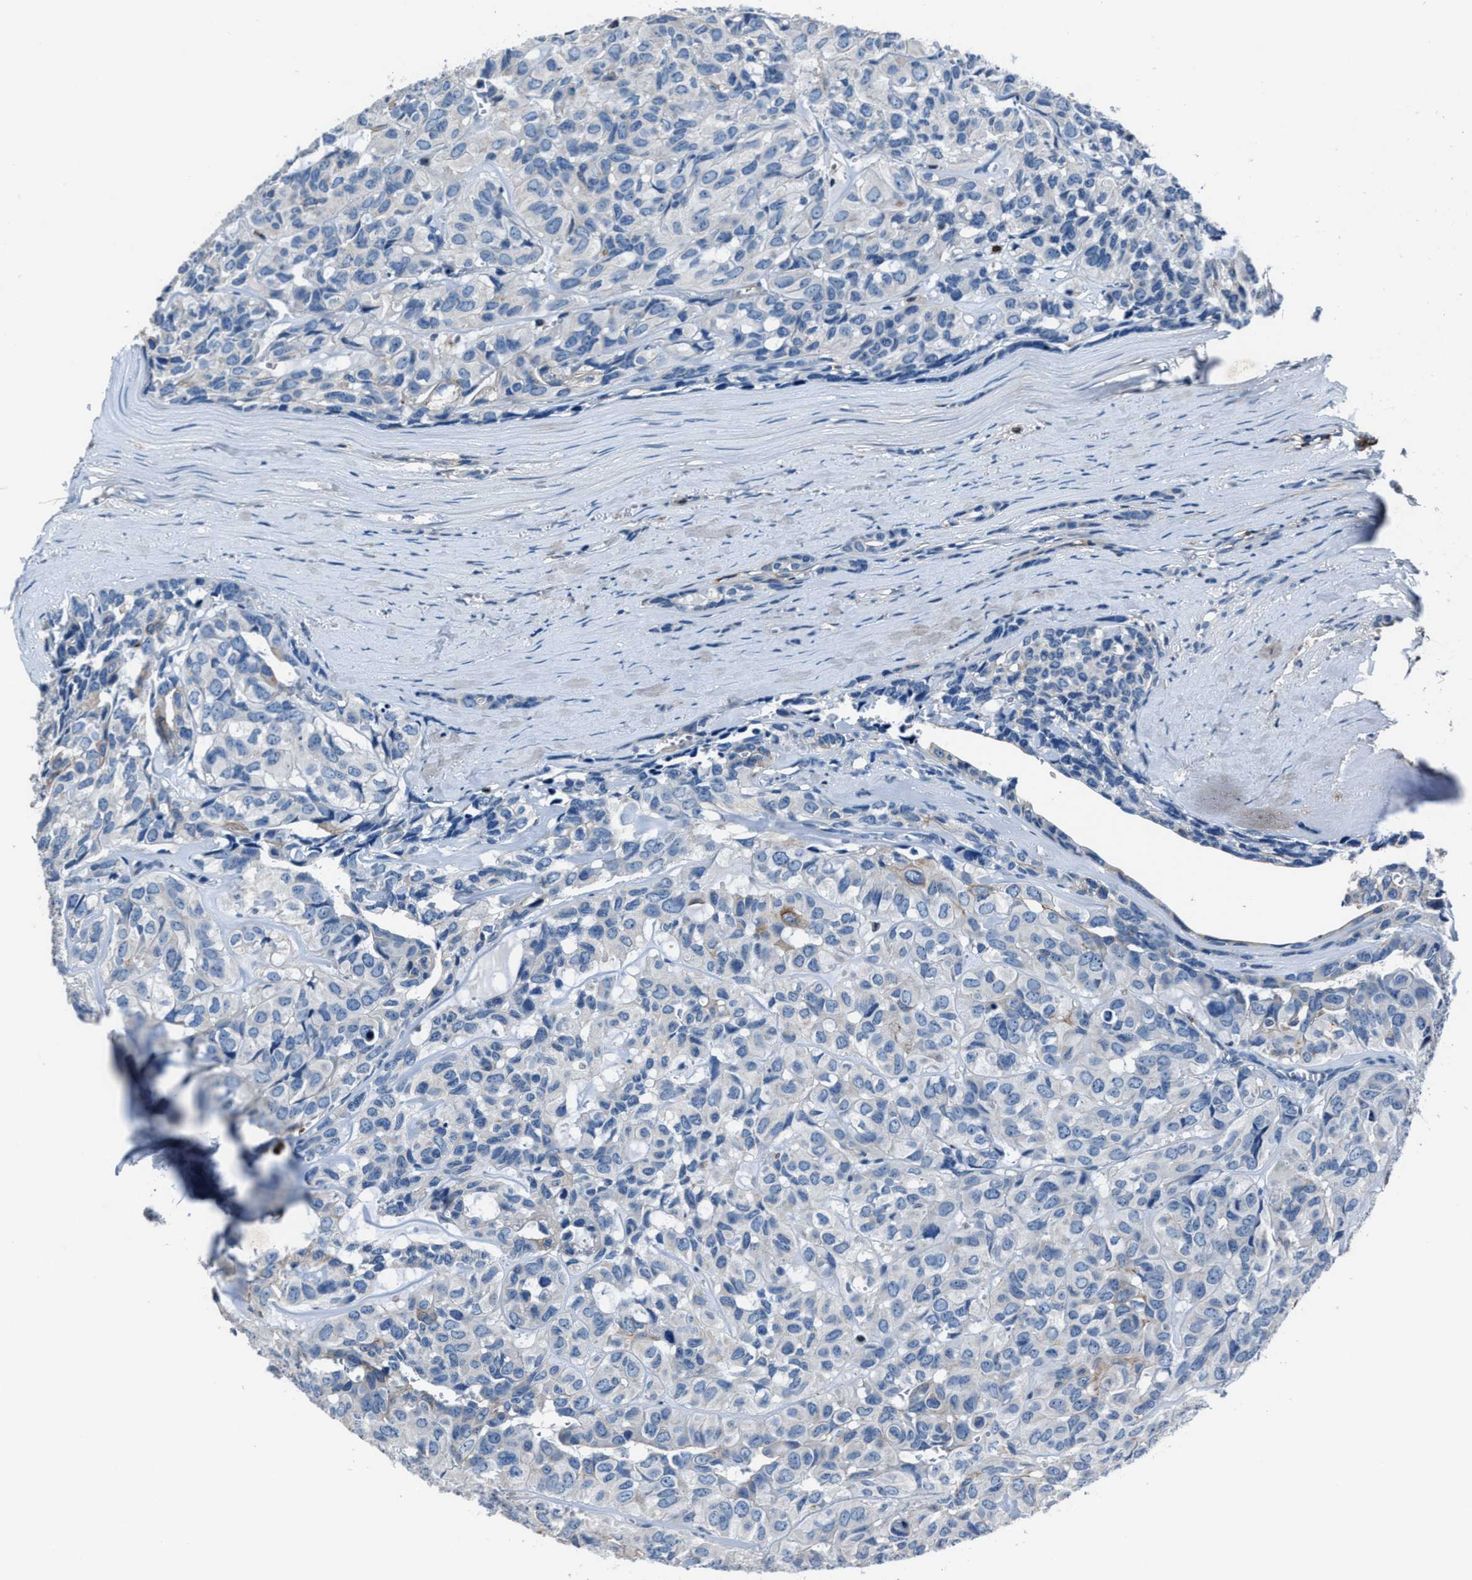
{"staining": {"intensity": "negative", "quantity": "none", "location": "none"}, "tissue": "head and neck cancer", "cell_type": "Tumor cells", "image_type": "cancer", "snomed": [{"axis": "morphology", "description": "Adenocarcinoma, NOS"}, {"axis": "topography", "description": "Salivary gland, NOS"}, {"axis": "topography", "description": "Head-Neck"}], "caption": "Immunohistochemistry micrograph of neoplastic tissue: head and neck adenocarcinoma stained with DAB demonstrates no significant protein positivity in tumor cells.", "gene": "FGL2", "patient": {"sex": "female", "age": 76}}